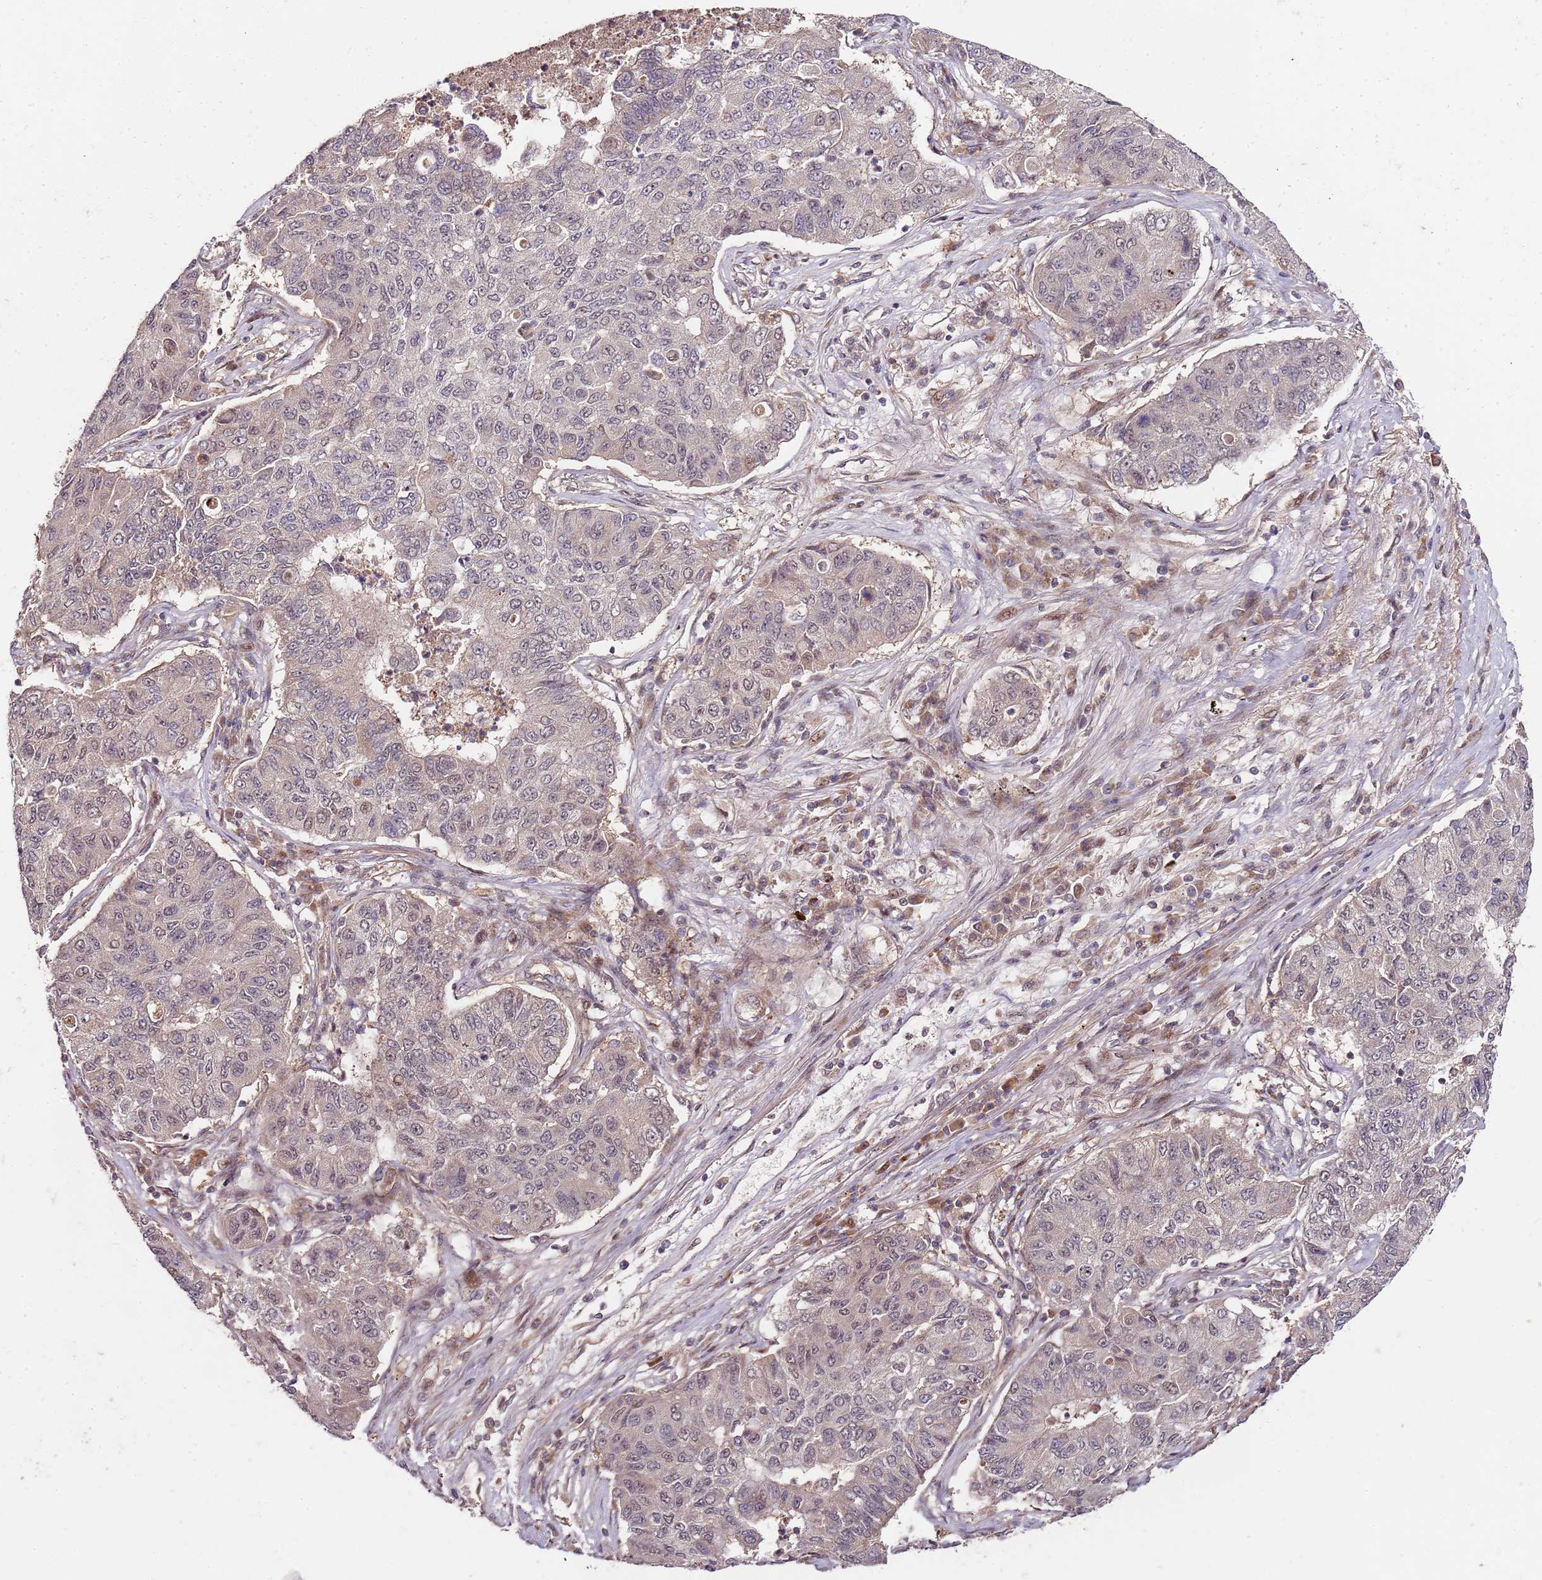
{"staining": {"intensity": "negative", "quantity": "none", "location": "none"}, "tissue": "lung cancer", "cell_type": "Tumor cells", "image_type": "cancer", "snomed": [{"axis": "morphology", "description": "Squamous cell carcinoma, NOS"}, {"axis": "topography", "description": "Lung"}], "caption": "Tumor cells show no significant positivity in lung cancer (squamous cell carcinoma).", "gene": "EDC3", "patient": {"sex": "male", "age": 74}}